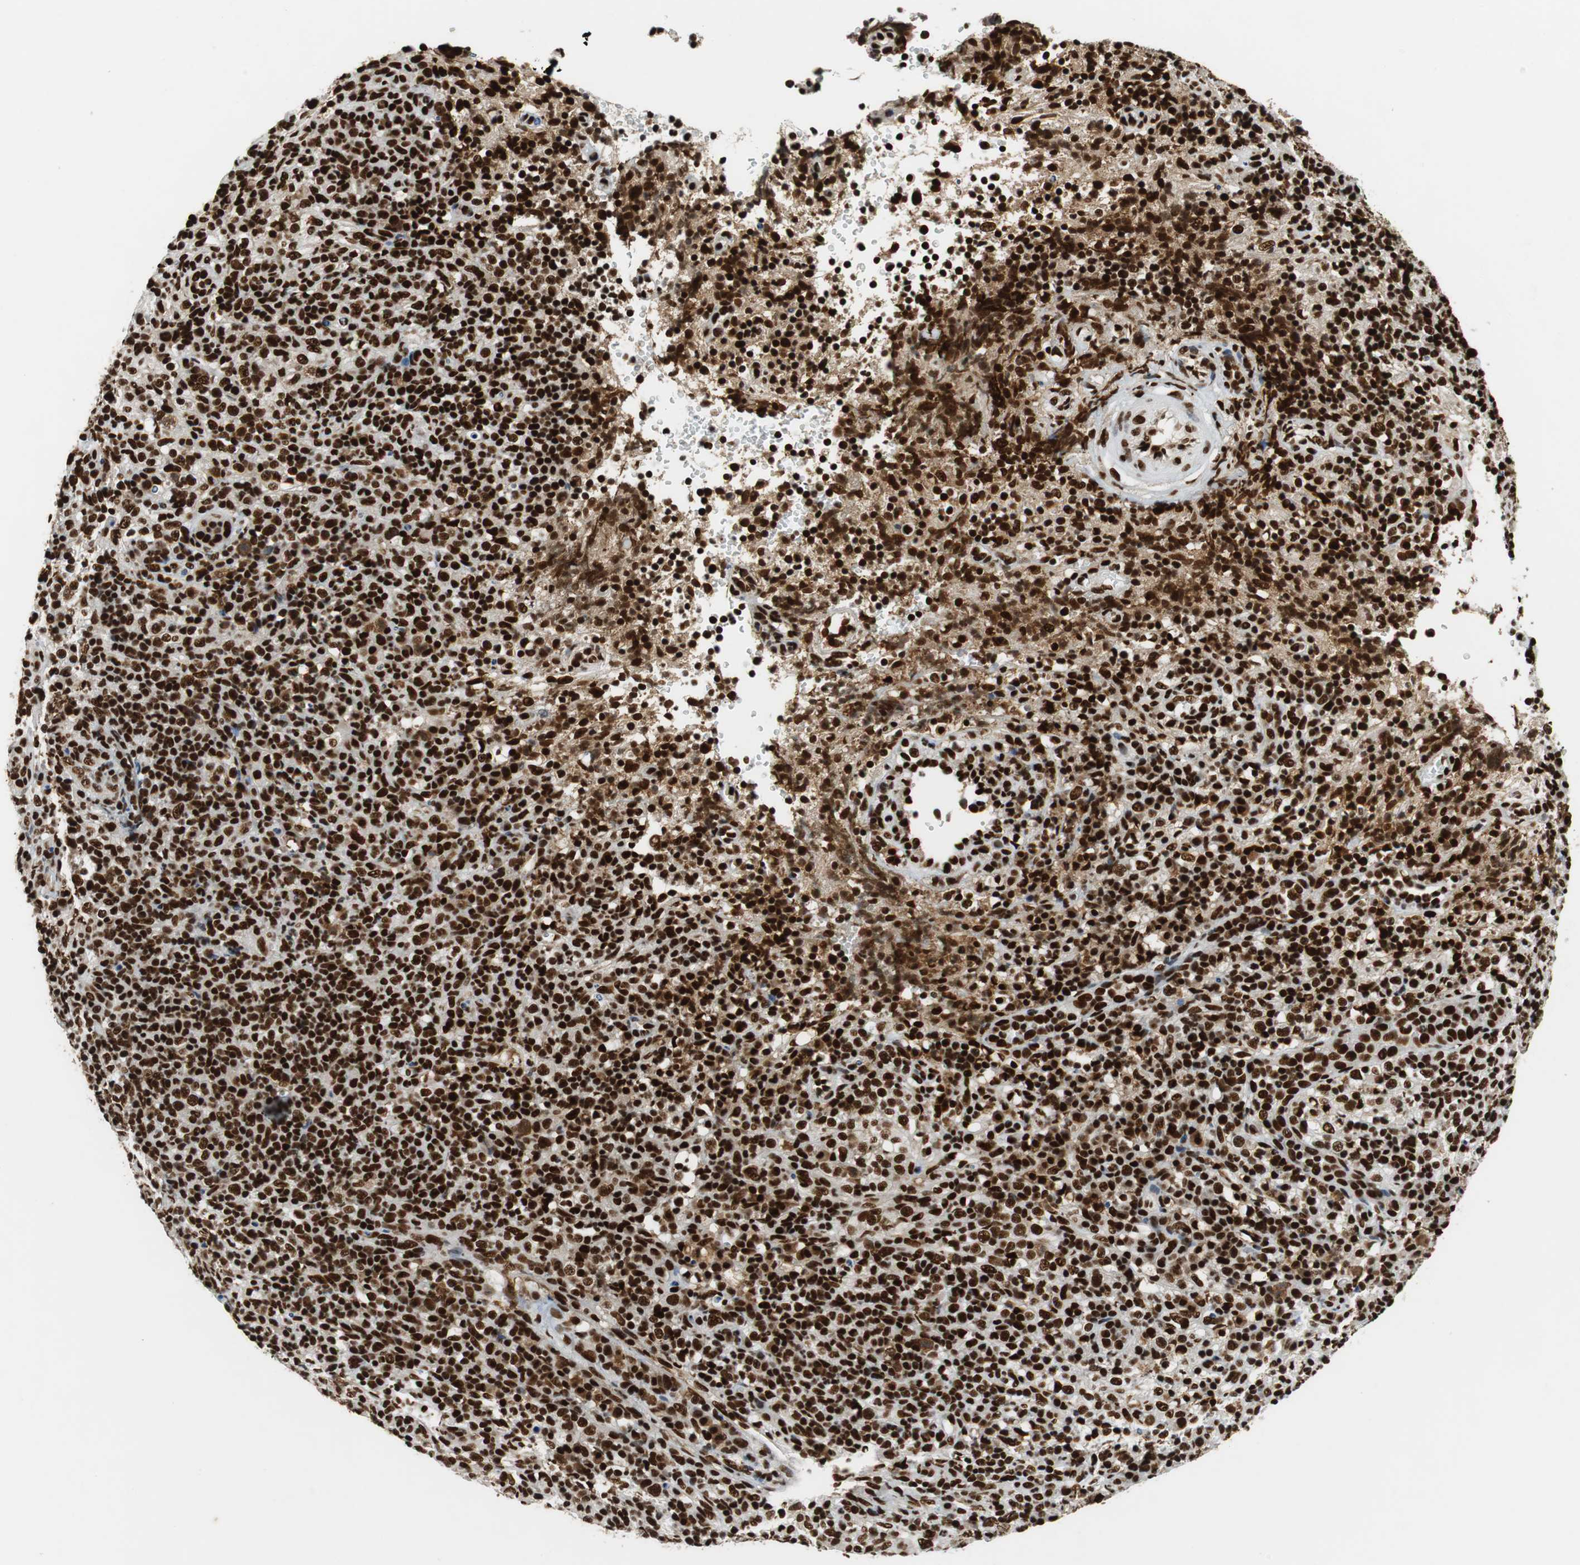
{"staining": {"intensity": "strong", "quantity": ">75%", "location": "nuclear"}, "tissue": "lymphoma", "cell_type": "Tumor cells", "image_type": "cancer", "snomed": [{"axis": "morphology", "description": "Malignant lymphoma, non-Hodgkin's type, High grade"}, {"axis": "topography", "description": "Lymph node"}], "caption": "Strong nuclear protein staining is seen in approximately >75% of tumor cells in lymphoma. Using DAB (brown) and hematoxylin (blue) stains, captured at high magnification using brightfield microscopy.", "gene": "PRKDC", "patient": {"sex": "female", "age": 76}}